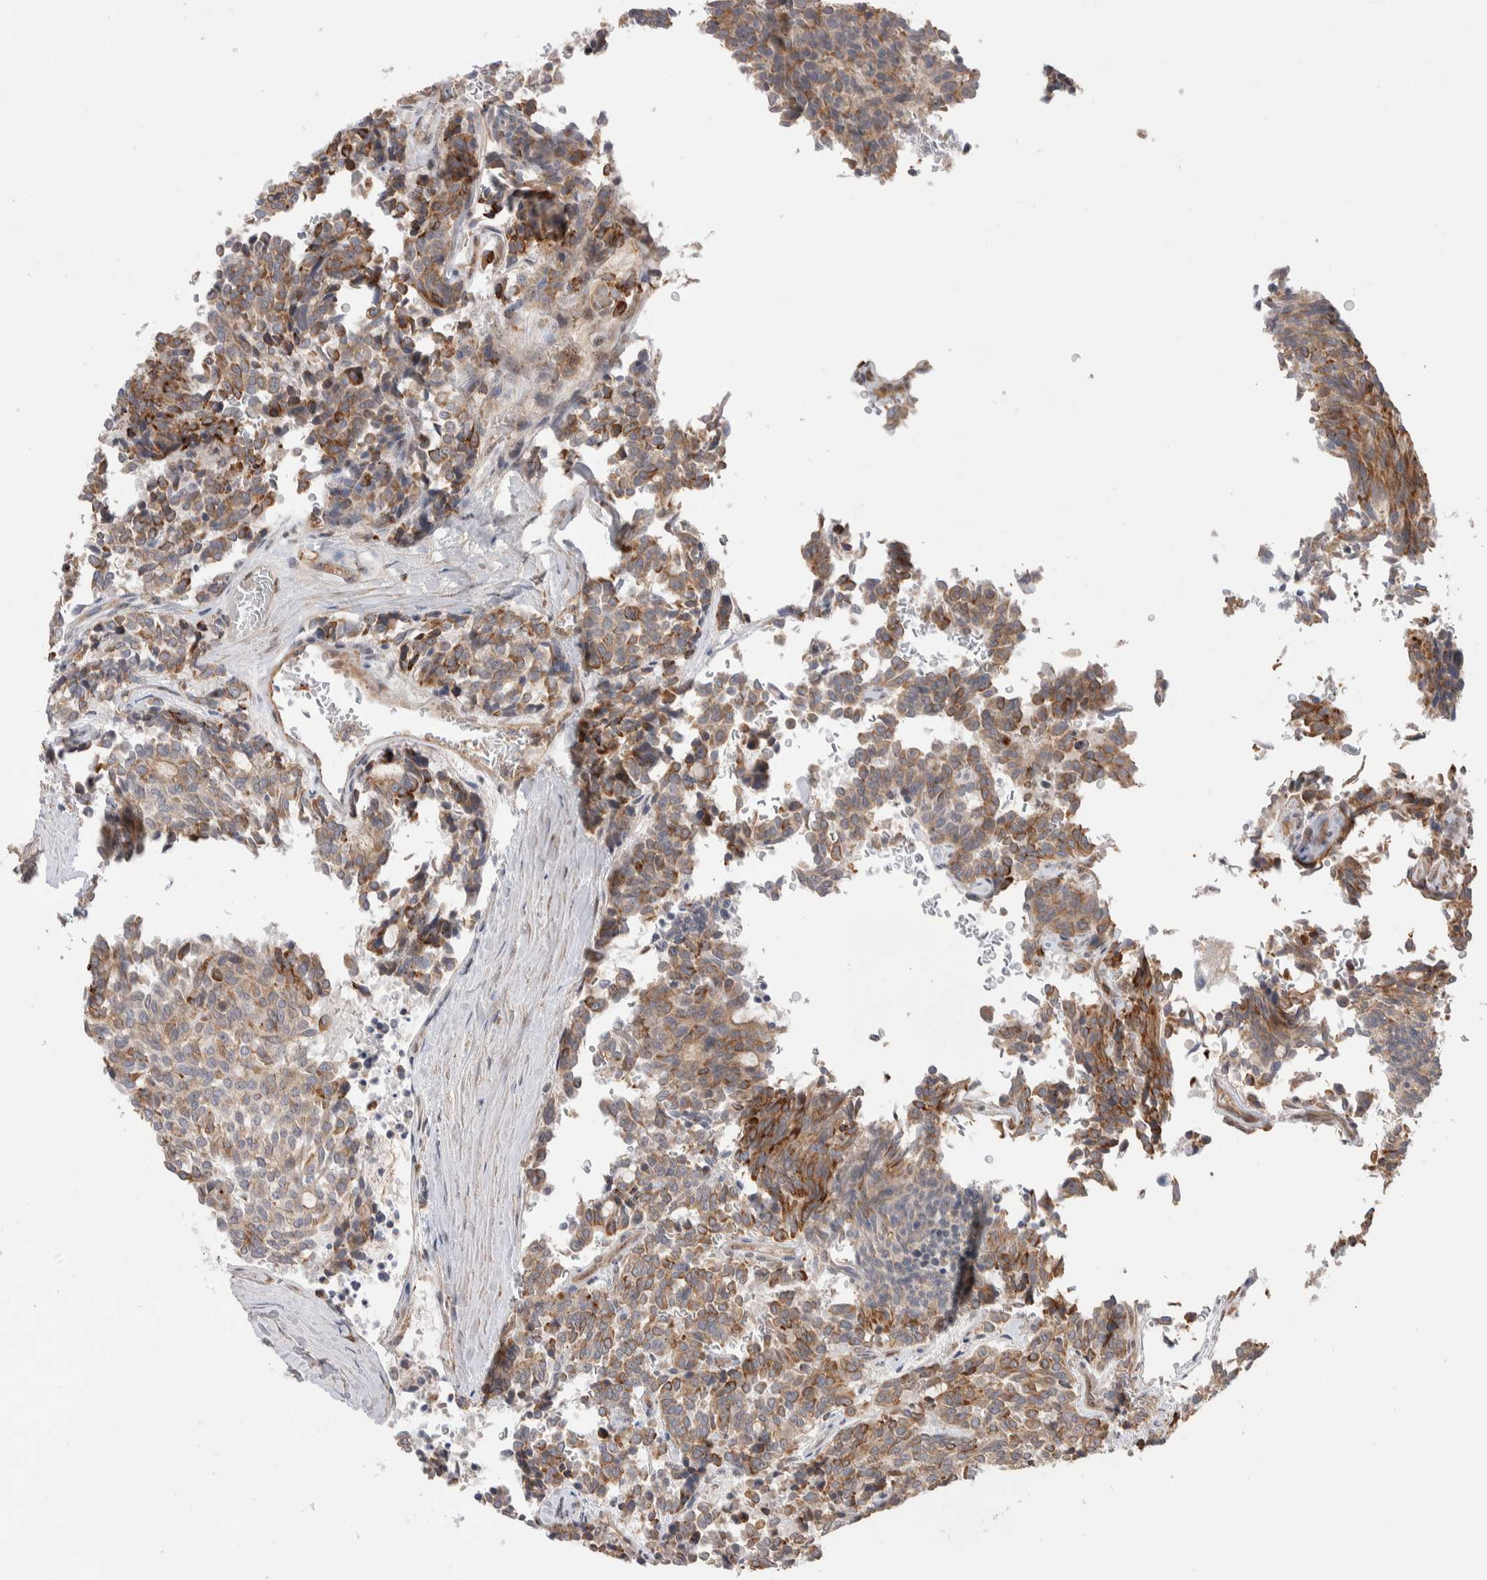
{"staining": {"intensity": "moderate", "quantity": ">75%", "location": "cytoplasmic/membranous"}, "tissue": "carcinoid", "cell_type": "Tumor cells", "image_type": "cancer", "snomed": [{"axis": "morphology", "description": "Carcinoid, malignant, NOS"}, {"axis": "topography", "description": "Pancreas"}], "caption": "The histopathology image reveals immunohistochemical staining of carcinoid. There is moderate cytoplasmic/membranous positivity is seen in approximately >75% of tumor cells.", "gene": "ZNF704", "patient": {"sex": "female", "age": 54}}